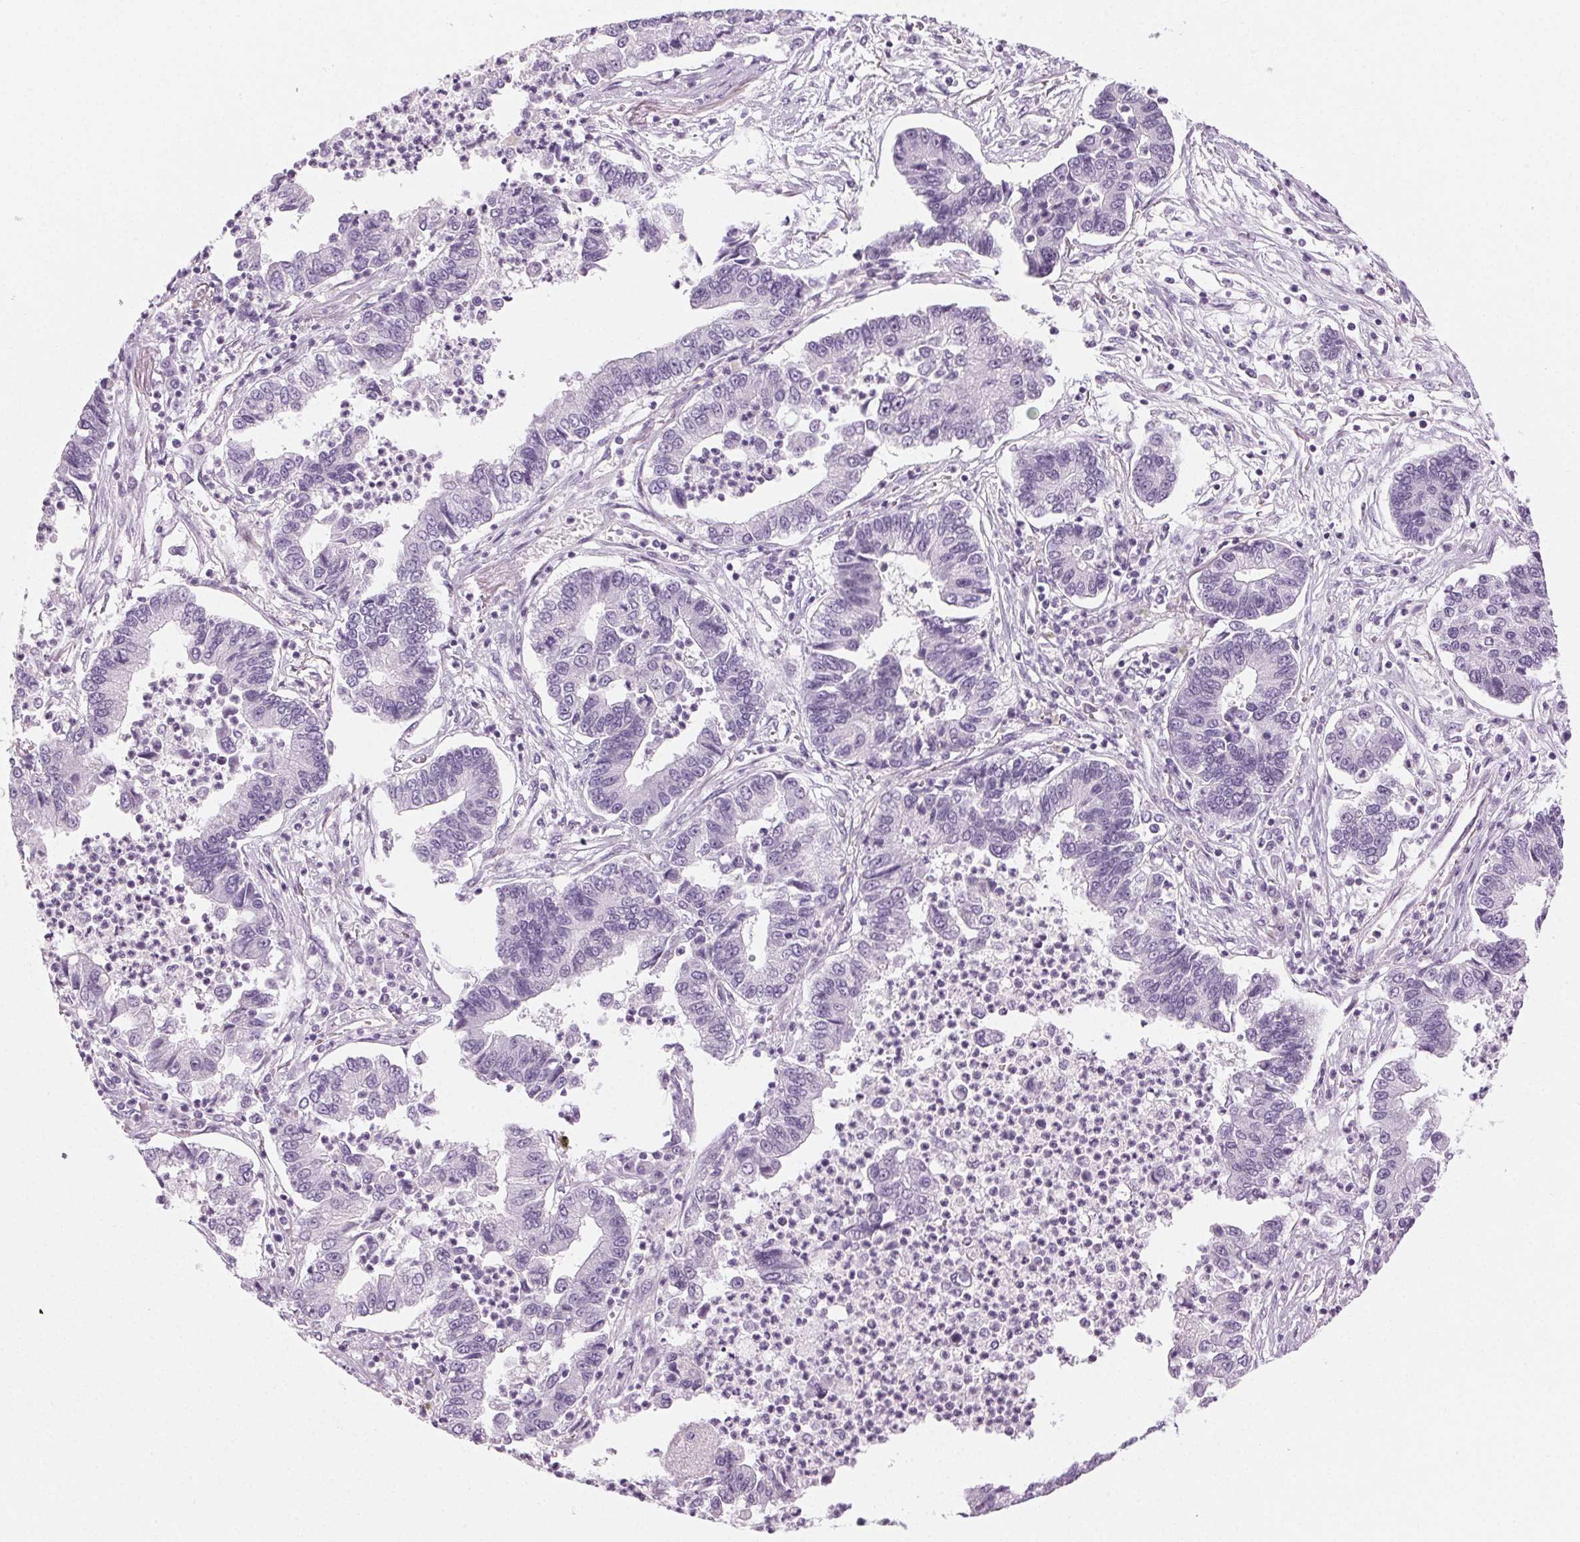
{"staining": {"intensity": "negative", "quantity": "none", "location": "none"}, "tissue": "lung cancer", "cell_type": "Tumor cells", "image_type": "cancer", "snomed": [{"axis": "morphology", "description": "Adenocarcinoma, NOS"}, {"axis": "topography", "description": "Lung"}], "caption": "High magnification brightfield microscopy of lung cancer stained with DAB (3,3'-diaminobenzidine) (brown) and counterstained with hematoxylin (blue): tumor cells show no significant staining.", "gene": "AIF1L", "patient": {"sex": "female", "age": 57}}